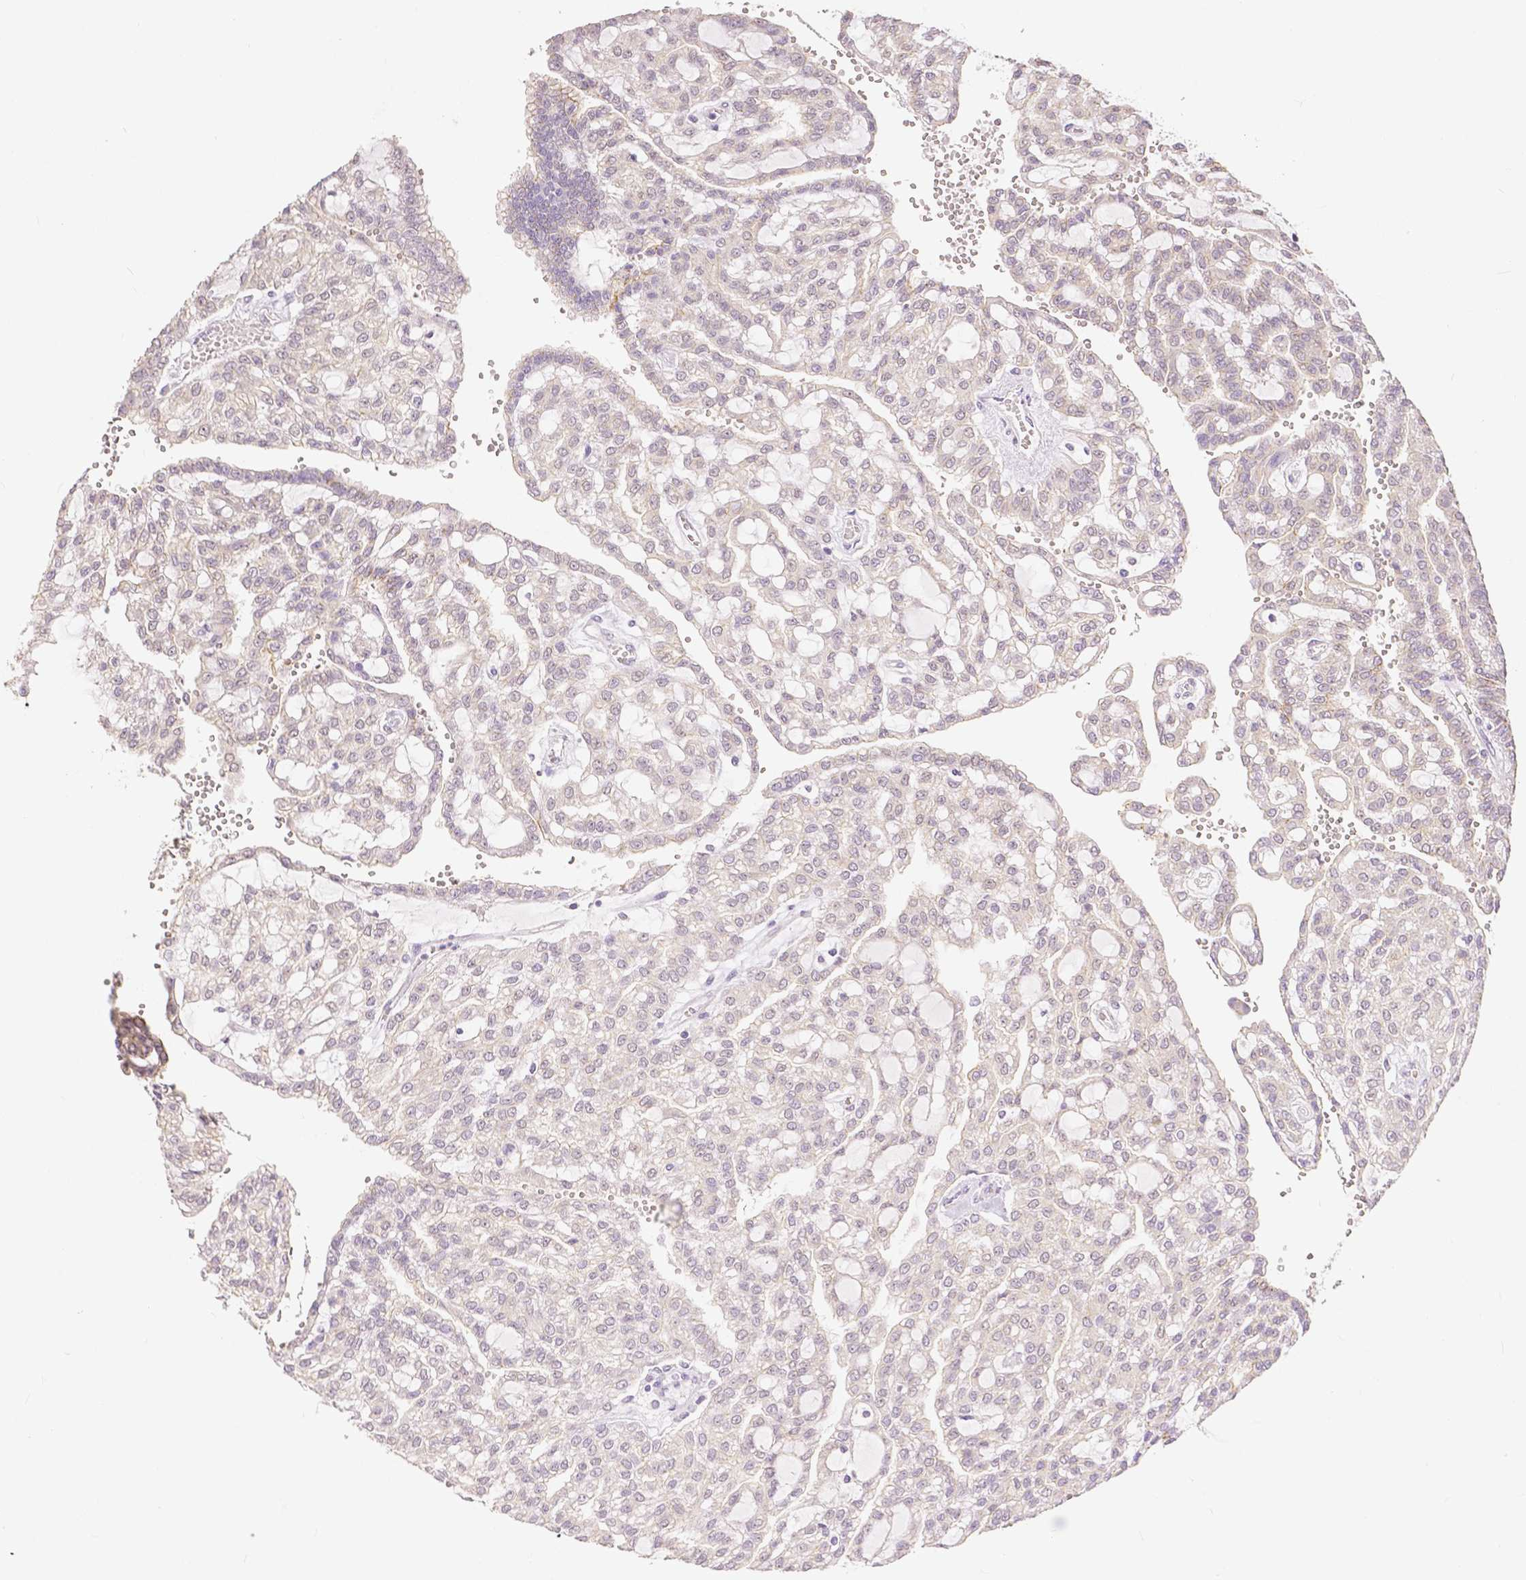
{"staining": {"intensity": "negative", "quantity": "none", "location": "none"}, "tissue": "renal cancer", "cell_type": "Tumor cells", "image_type": "cancer", "snomed": [{"axis": "morphology", "description": "Adenocarcinoma, NOS"}, {"axis": "topography", "description": "Kidney"}], "caption": "High magnification brightfield microscopy of renal cancer stained with DAB (brown) and counterstained with hematoxylin (blue): tumor cells show no significant expression.", "gene": "OCLN", "patient": {"sex": "male", "age": 63}}